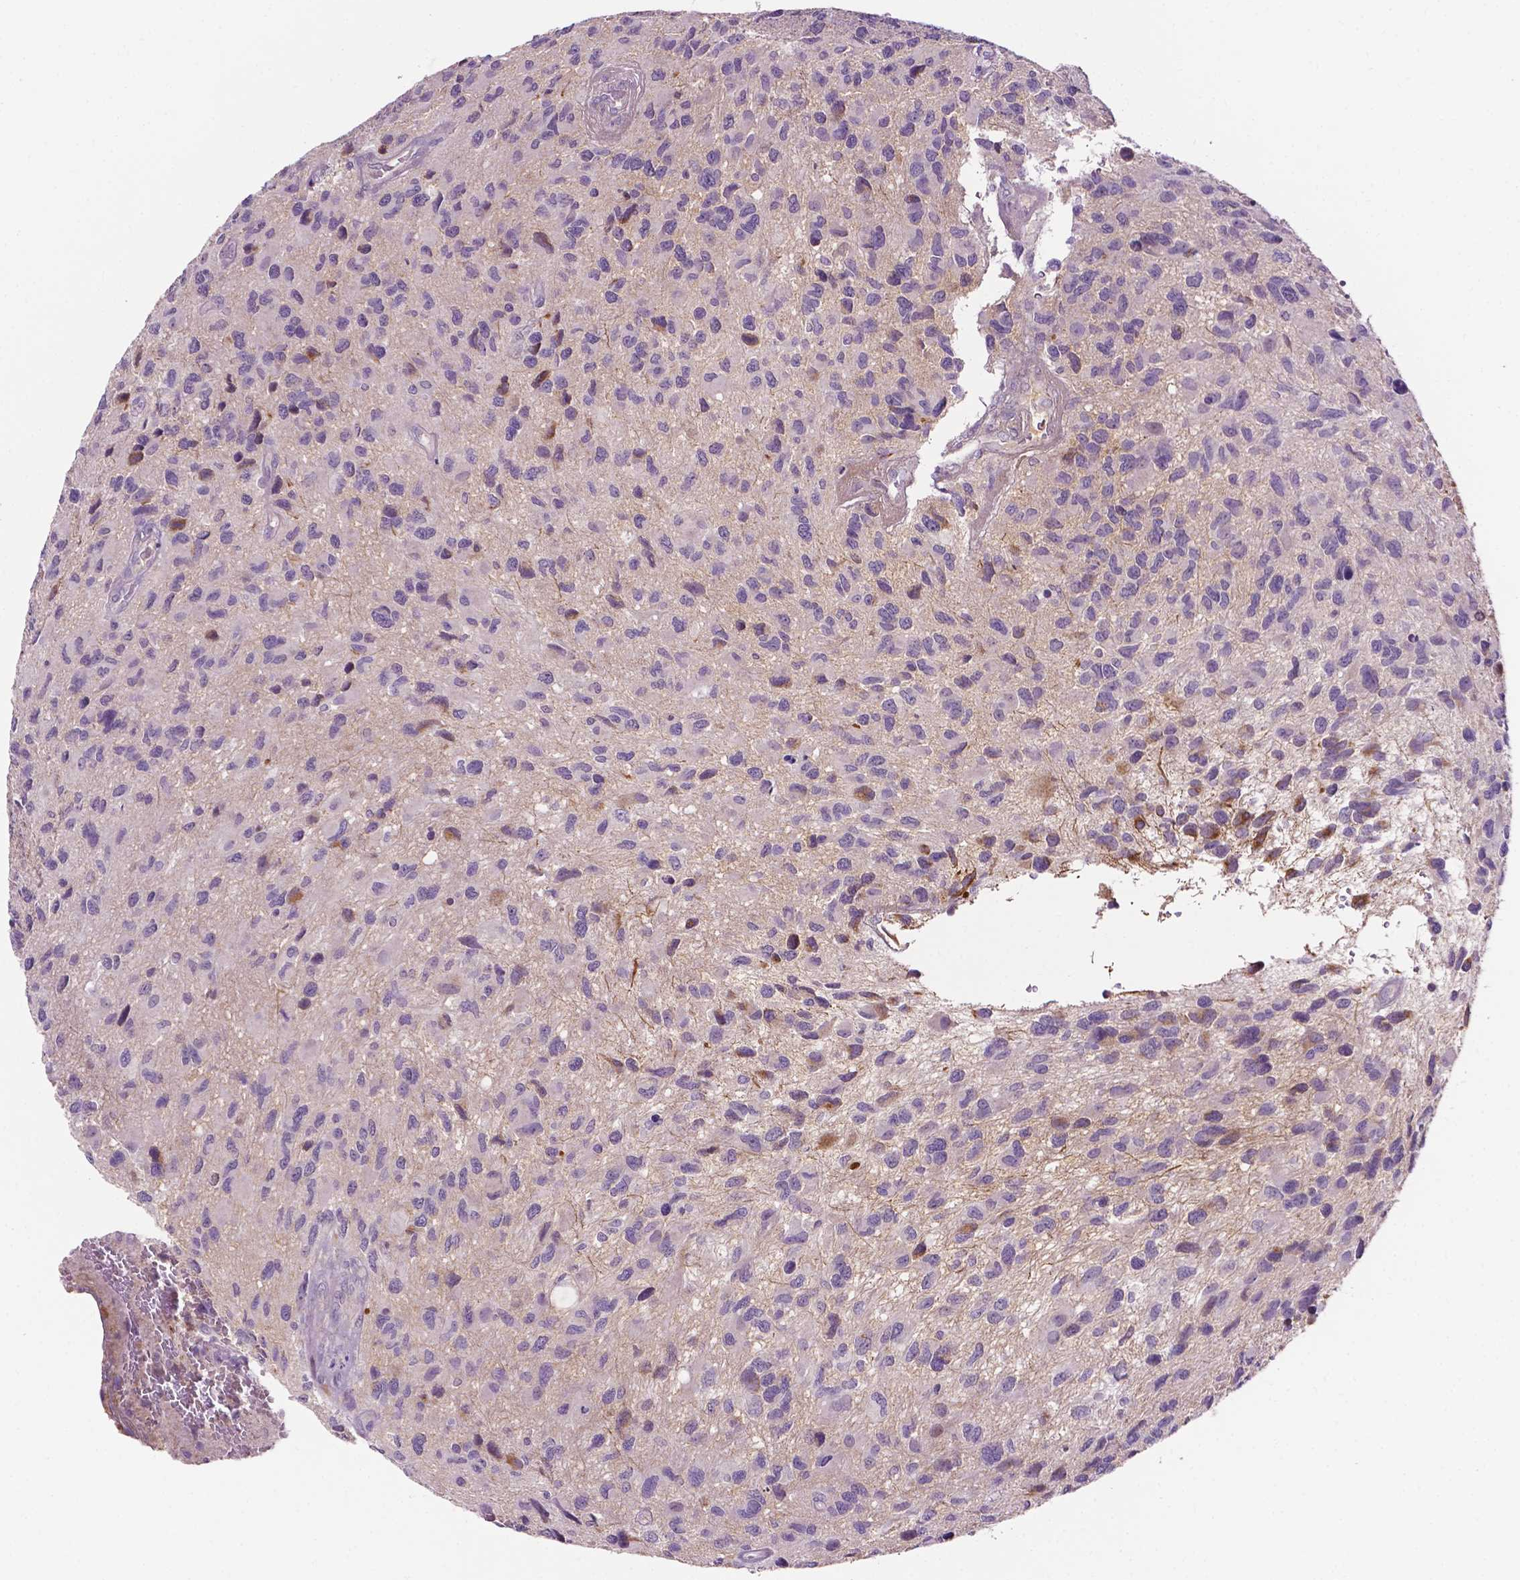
{"staining": {"intensity": "negative", "quantity": "none", "location": "none"}, "tissue": "glioma", "cell_type": "Tumor cells", "image_type": "cancer", "snomed": [{"axis": "morphology", "description": "Glioma, malignant, NOS"}, {"axis": "morphology", "description": "Glioma, malignant, High grade"}, {"axis": "topography", "description": "Brain"}], "caption": "A high-resolution histopathology image shows immunohistochemistry staining of glioma, which shows no significant staining in tumor cells. (Immunohistochemistry, brightfield microscopy, high magnification).", "gene": "FBLN1", "patient": {"sex": "female", "age": 71}}